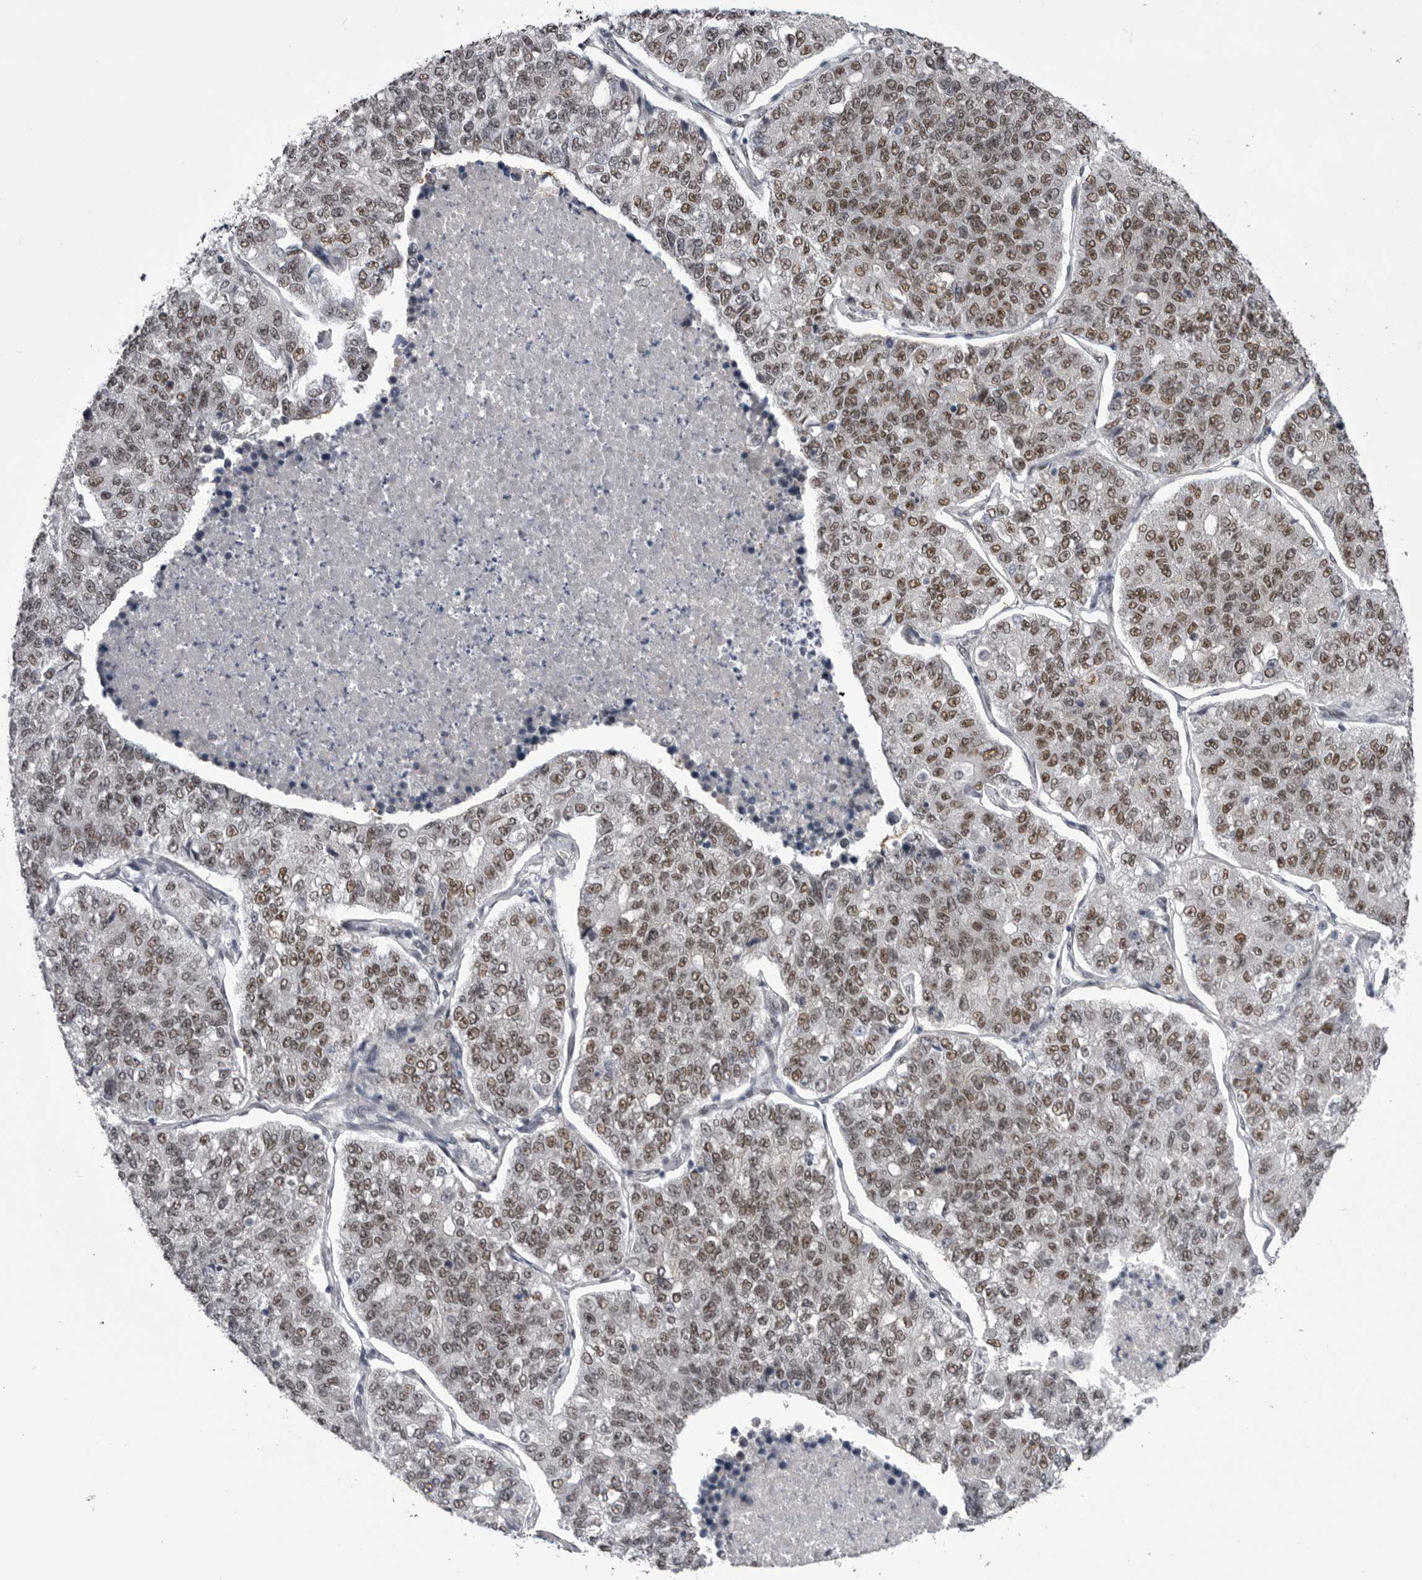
{"staining": {"intensity": "strong", "quantity": ">75%", "location": "nuclear"}, "tissue": "lung cancer", "cell_type": "Tumor cells", "image_type": "cancer", "snomed": [{"axis": "morphology", "description": "Adenocarcinoma, NOS"}, {"axis": "topography", "description": "Lung"}], "caption": "Human lung cancer (adenocarcinoma) stained with a protein marker exhibits strong staining in tumor cells.", "gene": "MEPCE", "patient": {"sex": "male", "age": 49}}